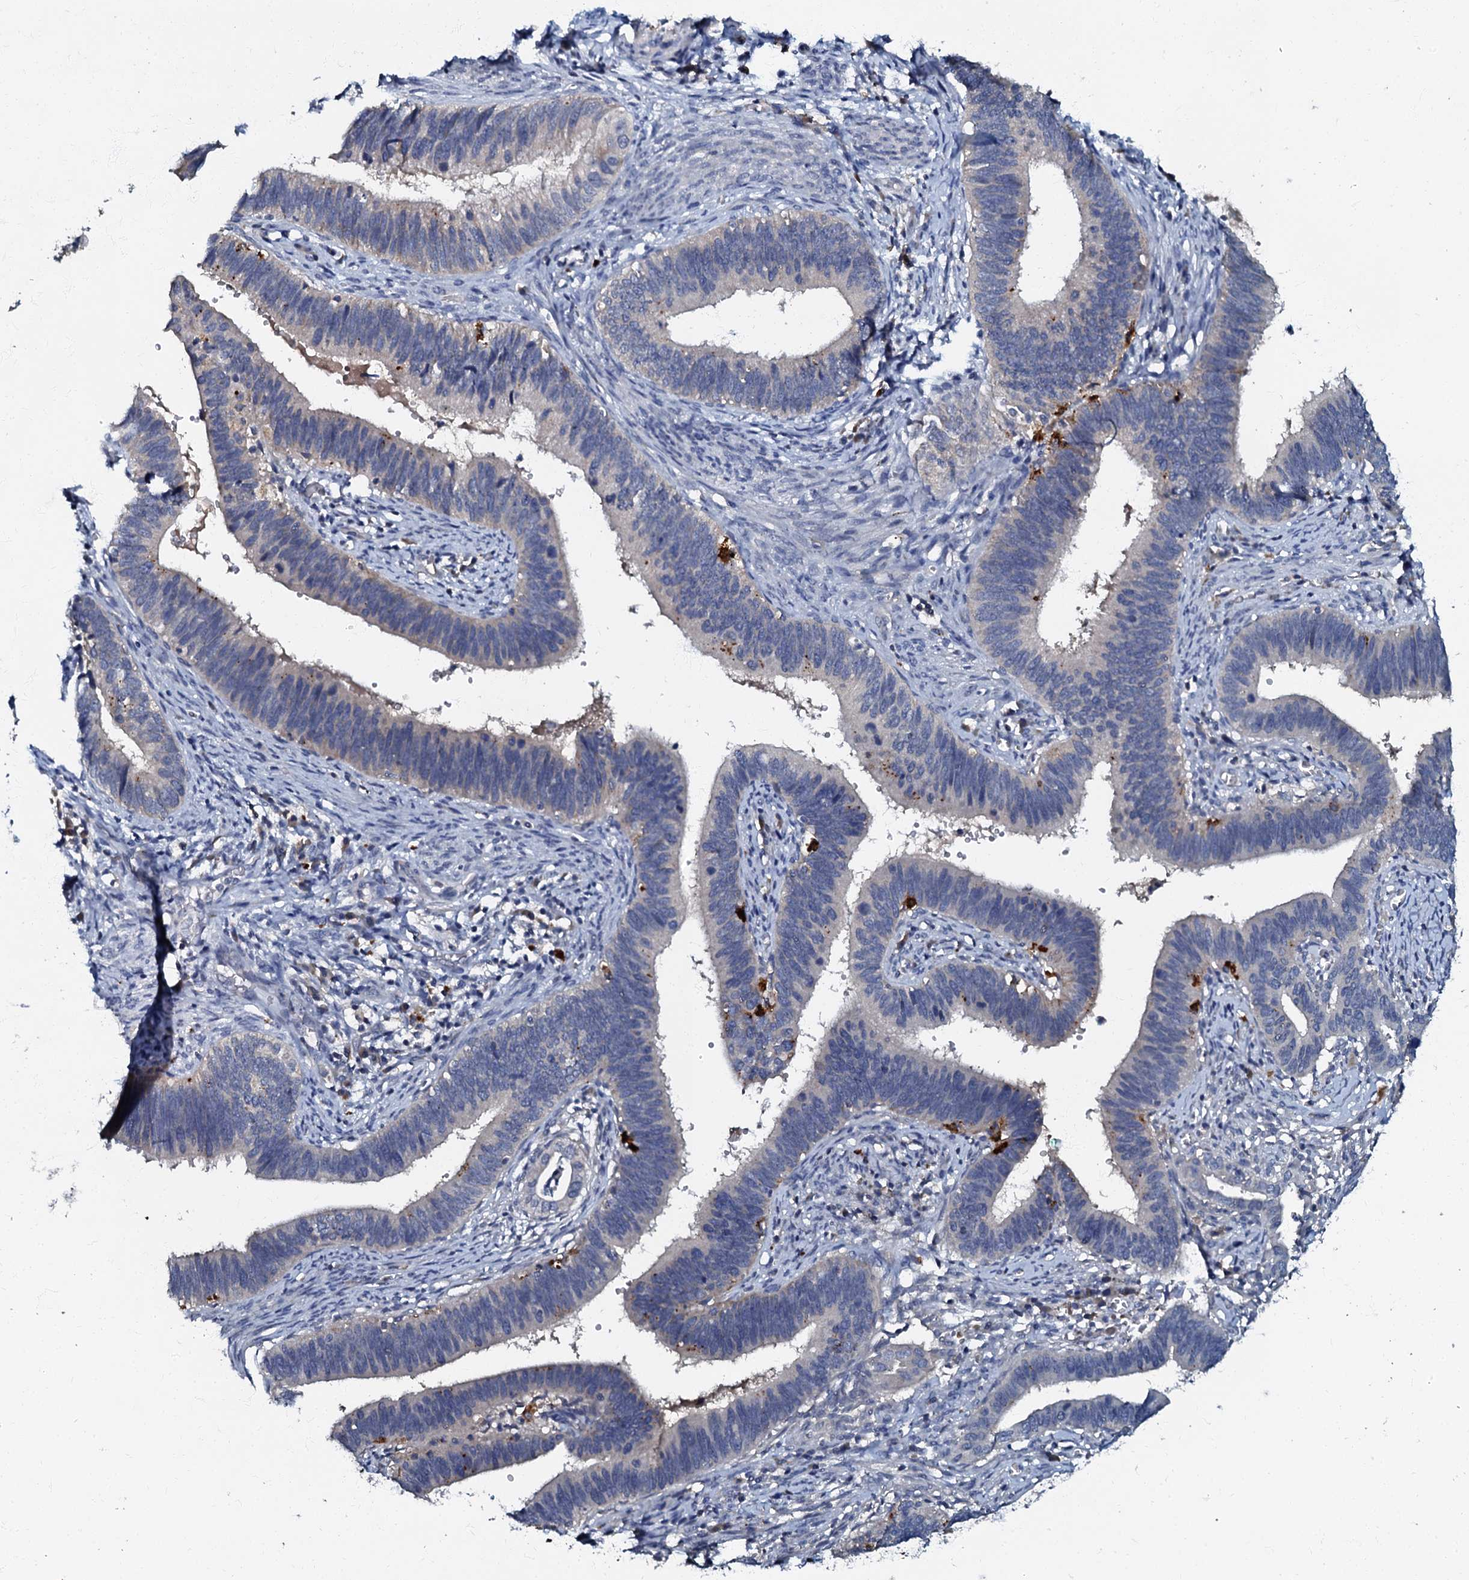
{"staining": {"intensity": "negative", "quantity": "none", "location": "none"}, "tissue": "cervical cancer", "cell_type": "Tumor cells", "image_type": "cancer", "snomed": [{"axis": "morphology", "description": "Adenocarcinoma, NOS"}, {"axis": "topography", "description": "Cervix"}], "caption": "IHC micrograph of adenocarcinoma (cervical) stained for a protein (brown), which demonstrates no expression in tumor cells.", "gene": "OLAH", "patient": {"sex": "female", "age": 42}}